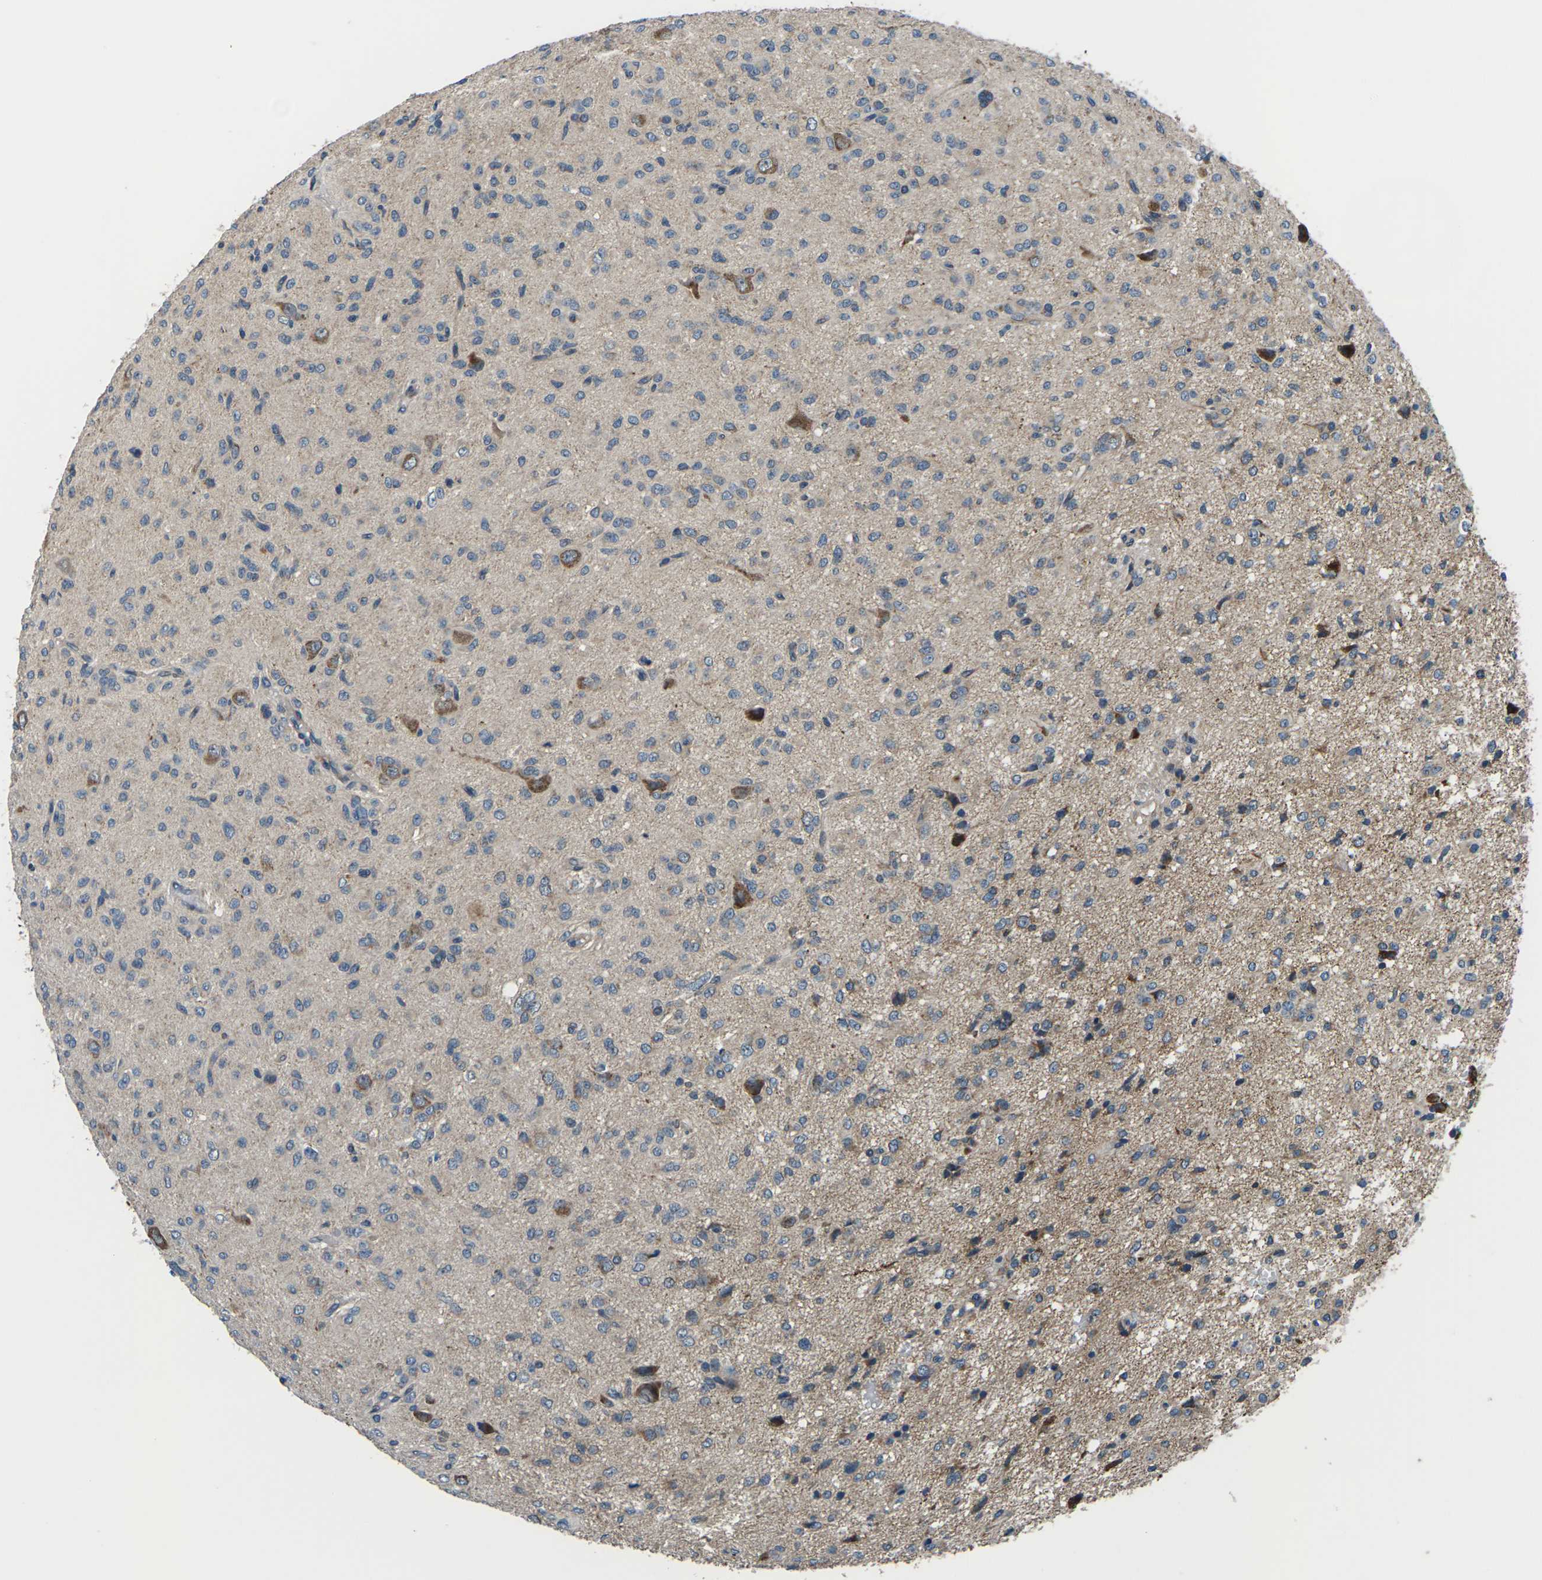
{"staining": {"intensity": "moderate", "quantity": "<25%", "location": "cytoplasmic/membranous"}, "tissue": "glioma", "cell_type": "Tumor cells", "image_type": "cancer", "snomed": [{"axis": "morphology", "description": "Glioma, malignant, High grade"}, {"axis": "topography", "description": "Brain"}], "caption": "A micrograph showing moderate cytoplasmic/membranous expression in approximately <25% of tumor cells in glioma, as visualized by brown immunohistochemical staining.", "gene": "GABRP", "patient": {"sex": "female", "age": 59}}